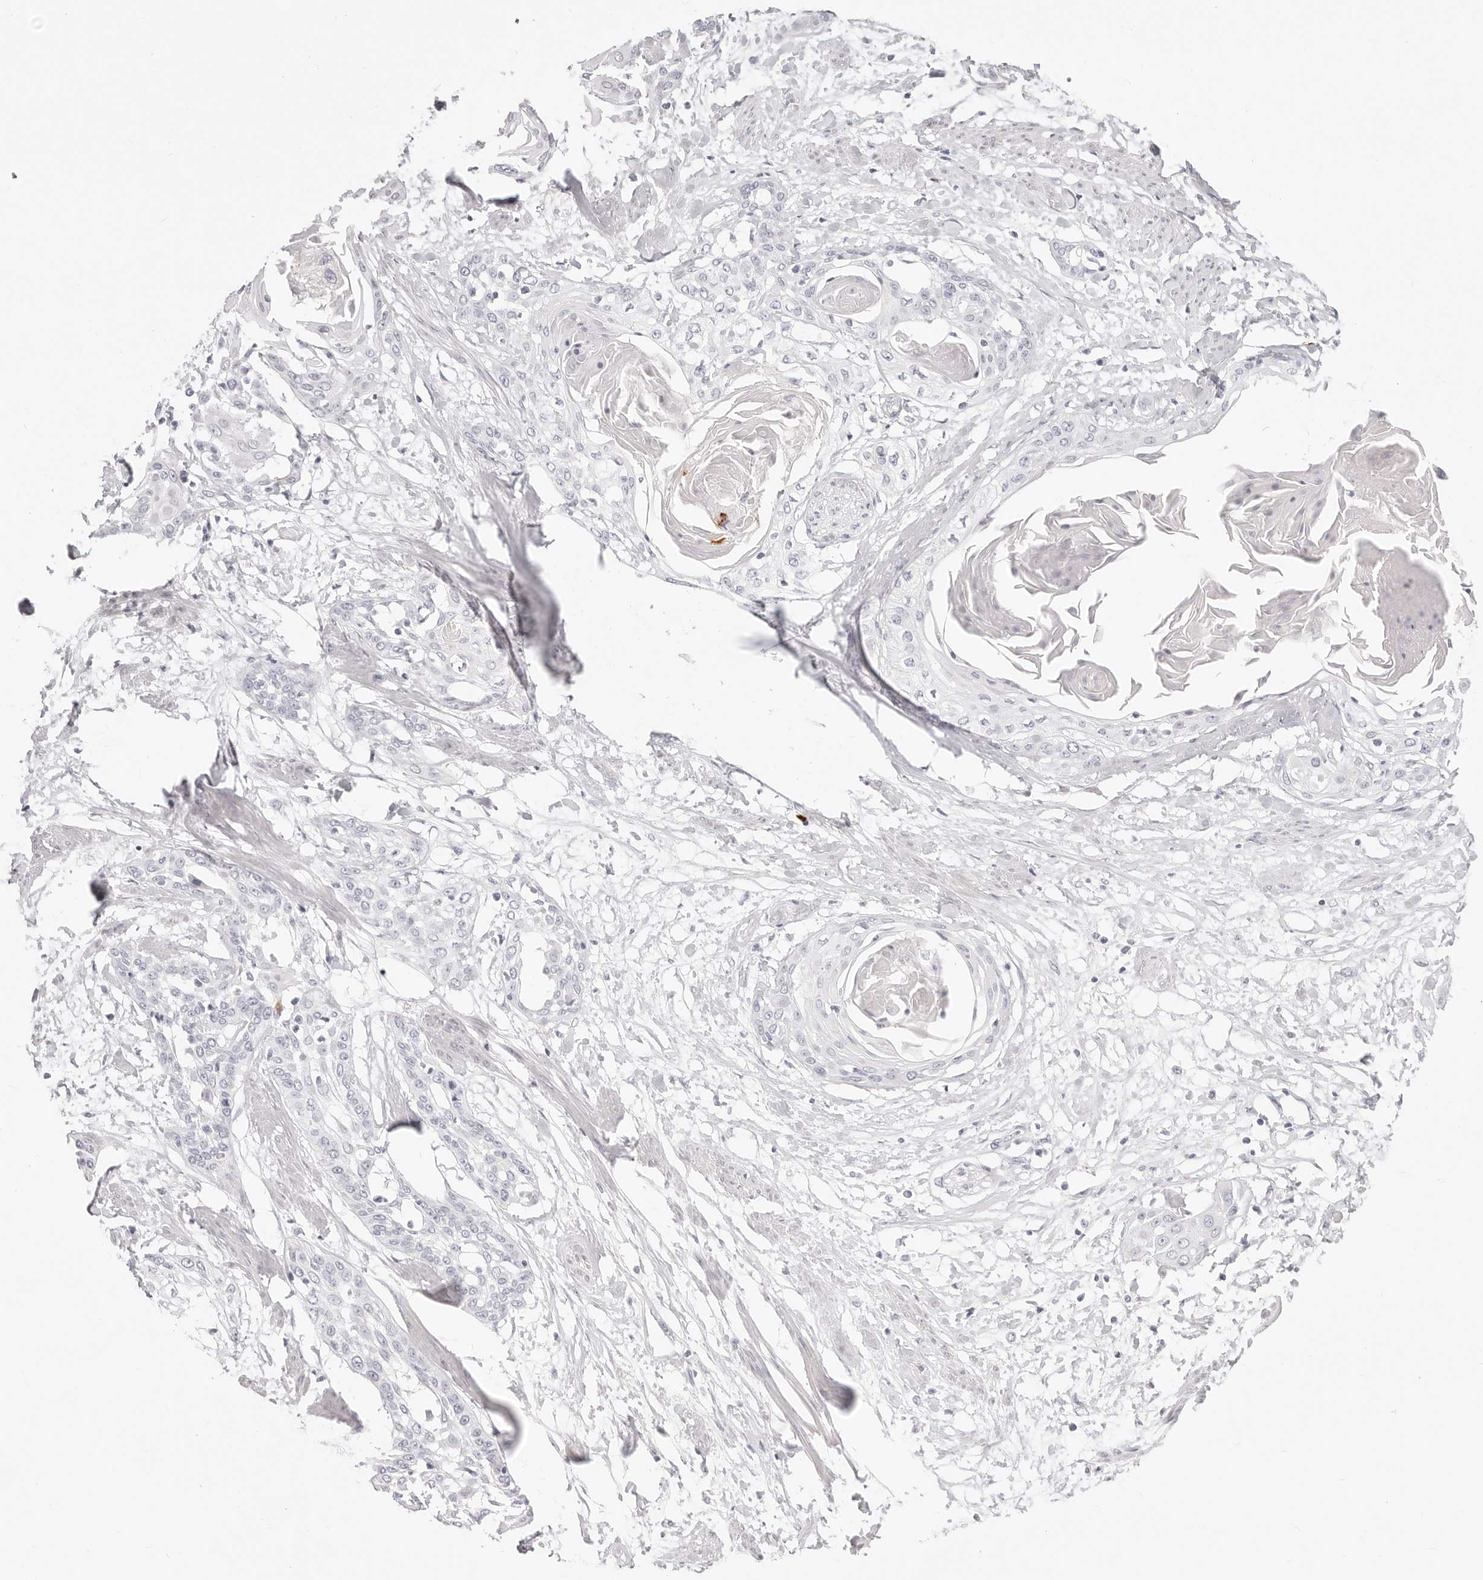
{"staining": {"intensity": "negative", "quantity": "none", "location": "none"}, "tissue": "cervical cancer", "cell_type": "Tumor cells", "image_type": "cancer", "snomed": [{"axis": "morphology", "description": "Squamous cell carcinoma, NOS"}, {"axis": "topography", "description": "Cervix"}], "caption": "An image of cervical cancer stained for a protein demonstrates no brown staining in tumor cells.", "gene": "CAMP", "patient": {"sex": "female", "age": 57}}